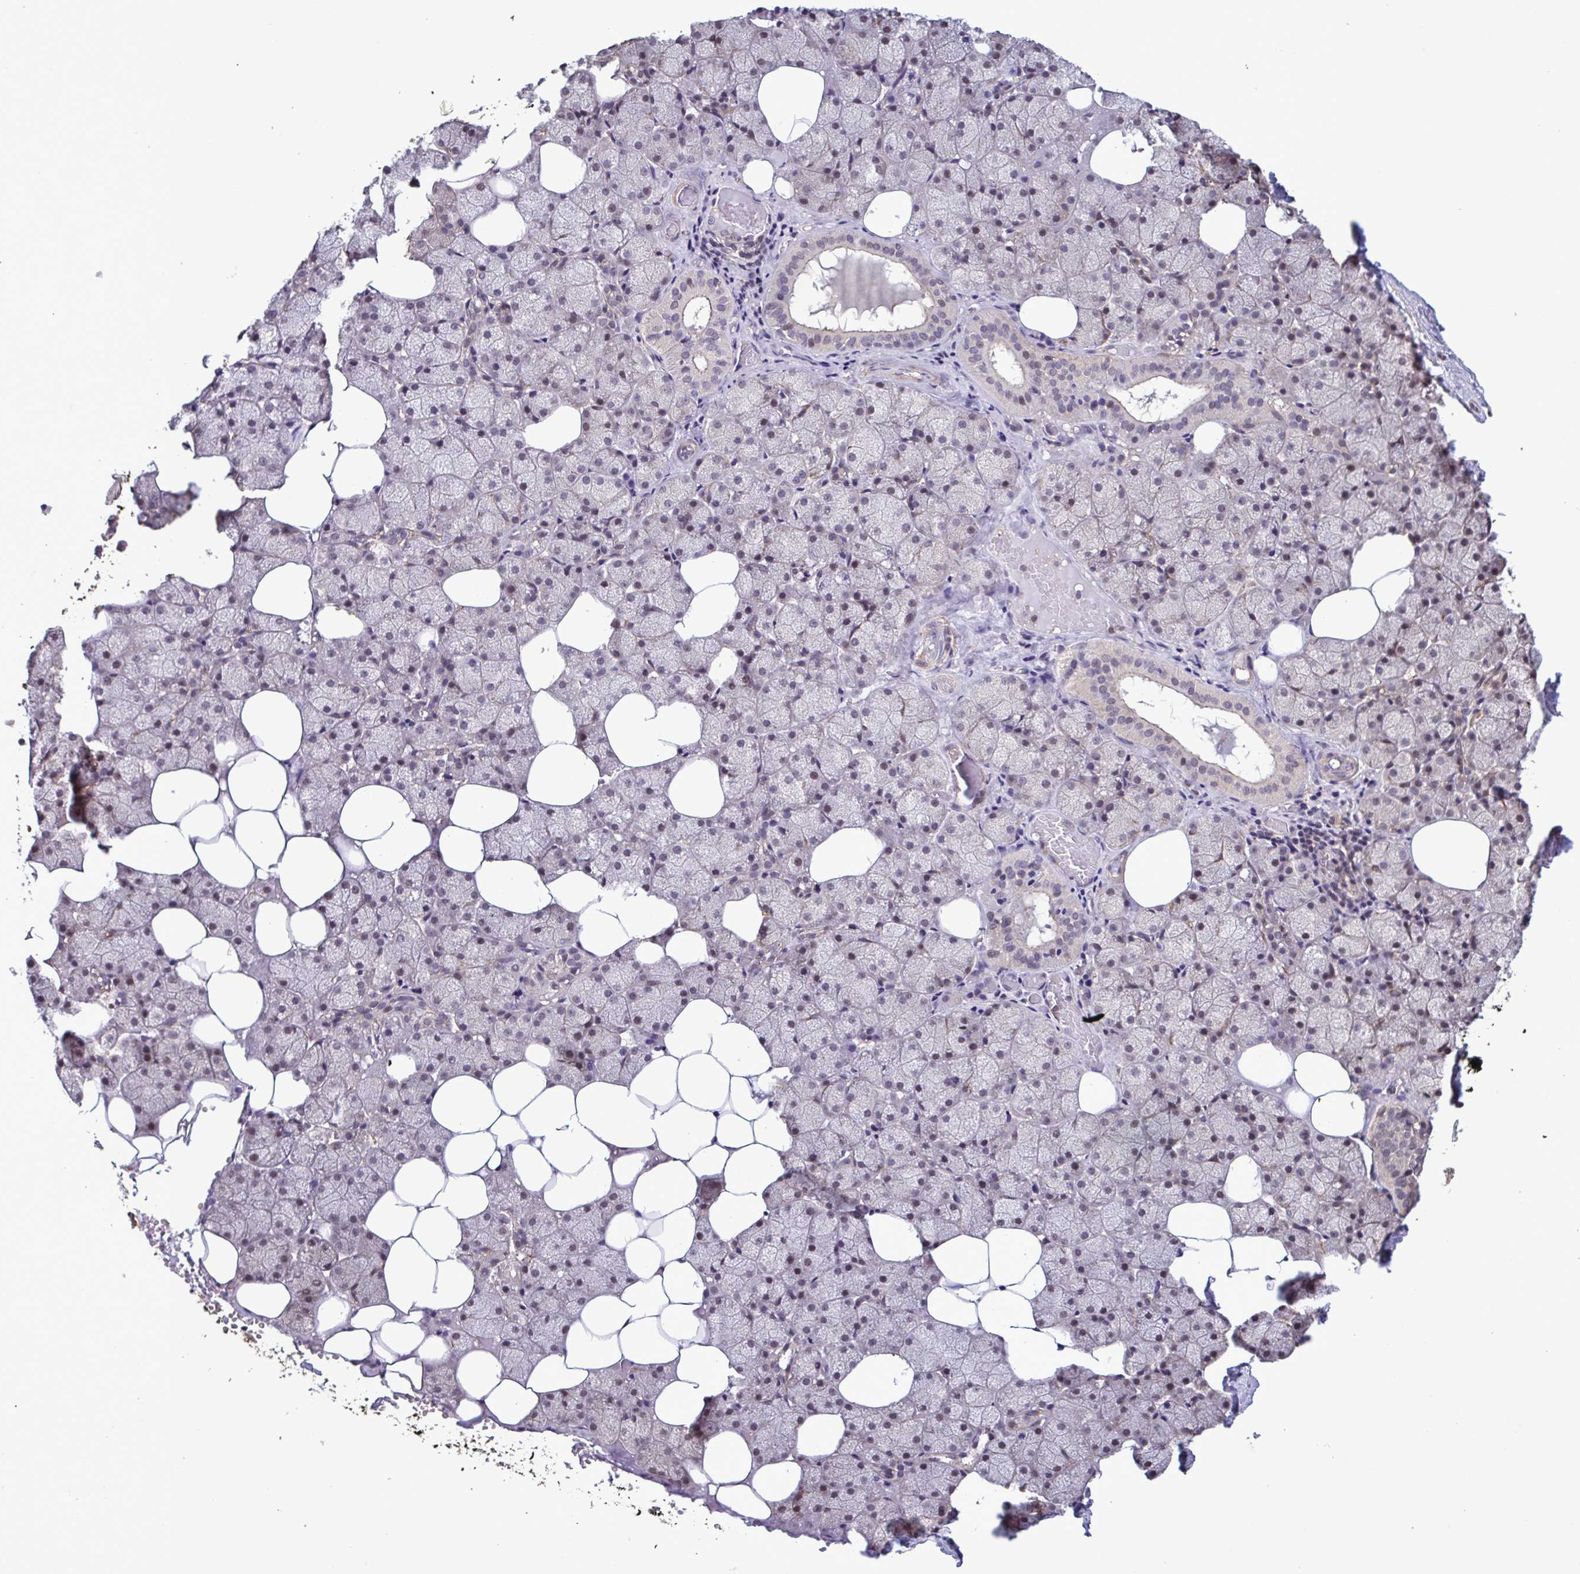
{"staining": {"intensity": "weak", "quantity": "25%-75%", "location": "cytoplasmic/membranous,nuclear"}, "tissue": "salivary gland", "cell_type": "Glandular cells", "image_type": "normal", "snomed": [{"axis": "morphology", "description": "Normal tissue, NOS"}, {"axis": "topography", "description": "Salivary gland"}], "caption": "Immunohistochemistry photomicrograph of benign salivary gland: human salivary gland stained using immunohistochemistry demonstrates low levels of weak protein expression localized specifically in the cytoplasmic/membranous,nuclear of glandular cells, appearing as a cytoplasmic/membranous,nuclear brown color.", "gene": "ZNF200", "patient": {"sex": "male", "age": 38}}